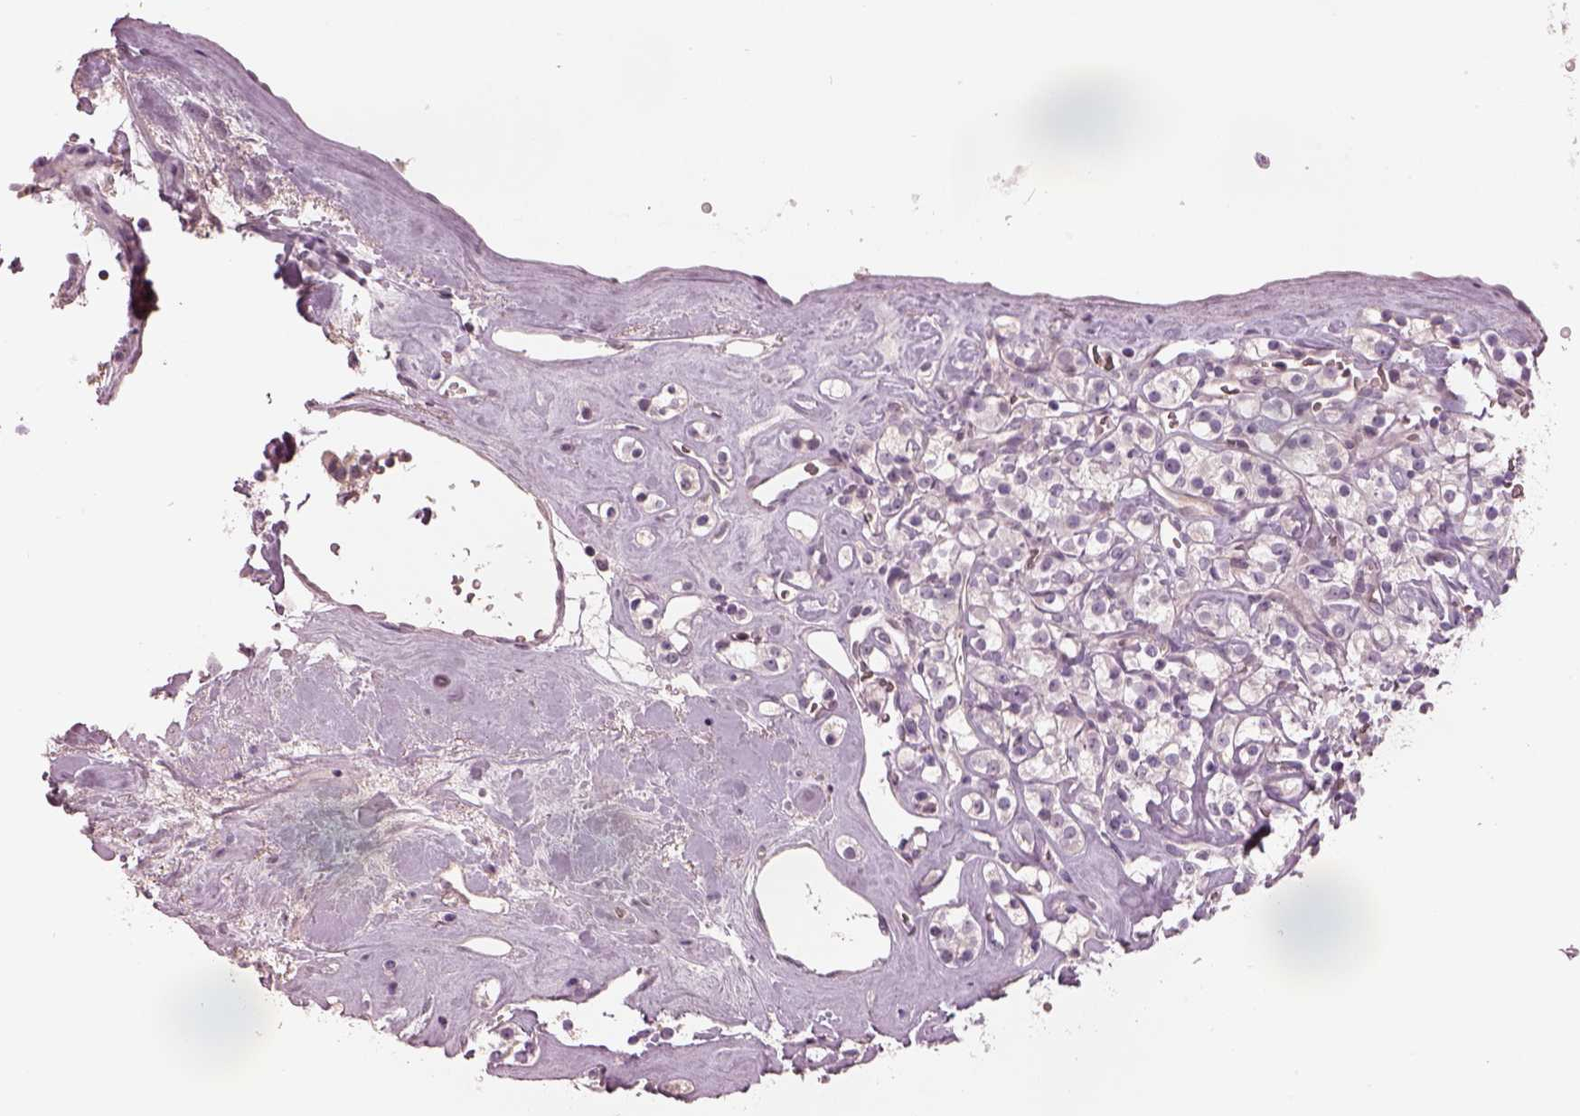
{"staining": {"intensity": "negative", "quantity": "none", "location": "none"}, "tissue": "renal cancer", "cell_type": "Tumor cells", "image_type": "cancer", "snomed": [{"axis": "morphology", "description": "Adenocarcinoma, NOS"}, {"axis": "topography", "description": "Kidney"}], "caption": "High power microscopy image of an immunohistochemistry image of renal cancer (adenocarcinoma), revealing no significant expression in tumor cells. (Brightfield microscopy of DAB immunohistochemistry (IHC) at high magnification).", "gene": "TLX3", "patient": {"sex": "male", "age": 77}}